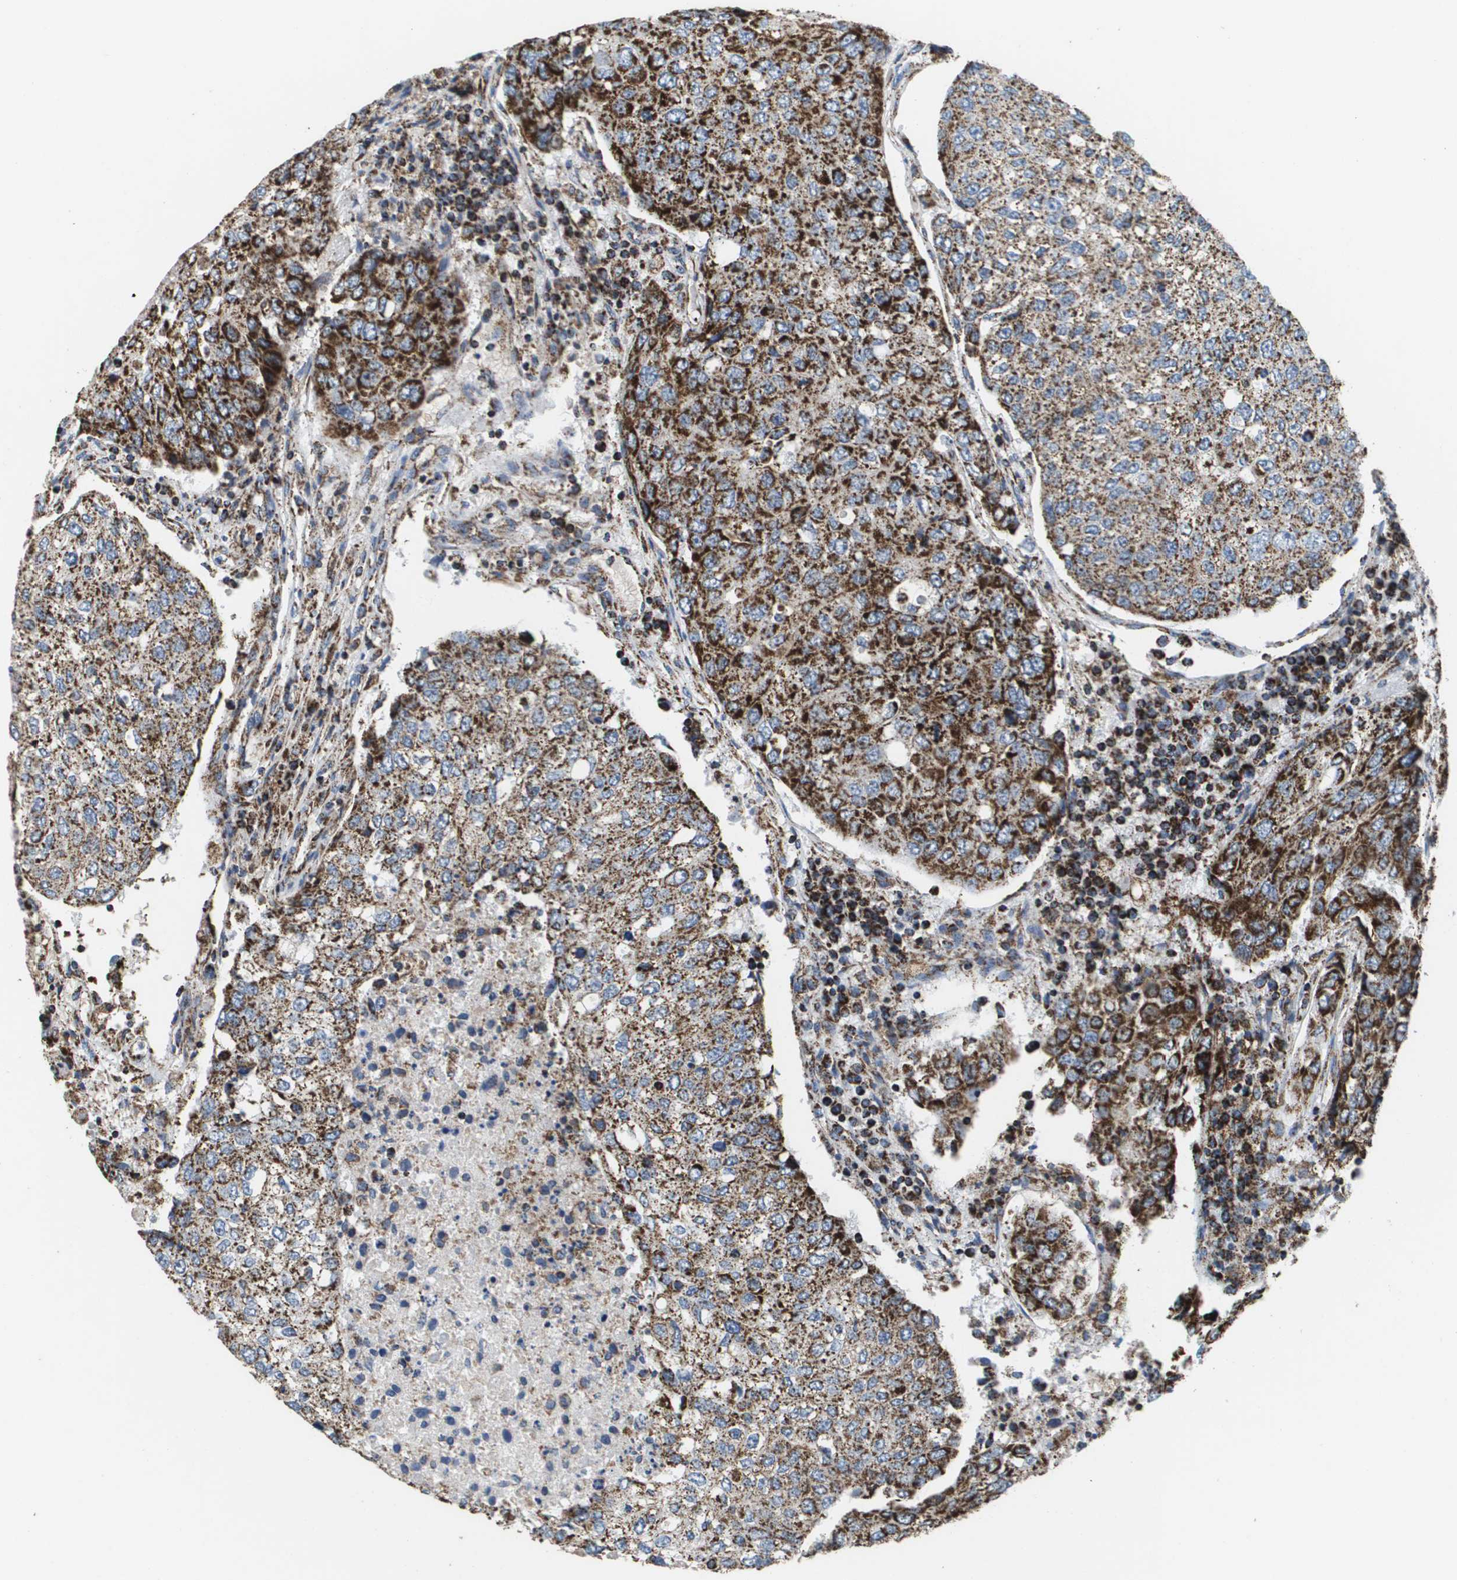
{"staining": {"intensity": "strong", "quantity": ">75%", "location": "cytoplasmic/membranous"}, "tissue": "urothelial cancer", "cell_type": "Tumor cells", "image_type": "cancer", "snomed": [{"axis": "morphology", "description": "Urothelial carcinoma, High grade"}, {"axis": "topography", "description": "Lymph node"}, {"axis": "topography", "description": "Urinary bladder"}], "caption": "About >75% of tumor cells in urothelial cancer reveal strong cytoplasmic/membranous protein expression as visualized by brown immunohistochemical staining.", "gene": "ATP5F1B", "patient": {"sex": "male", "age": 51}}